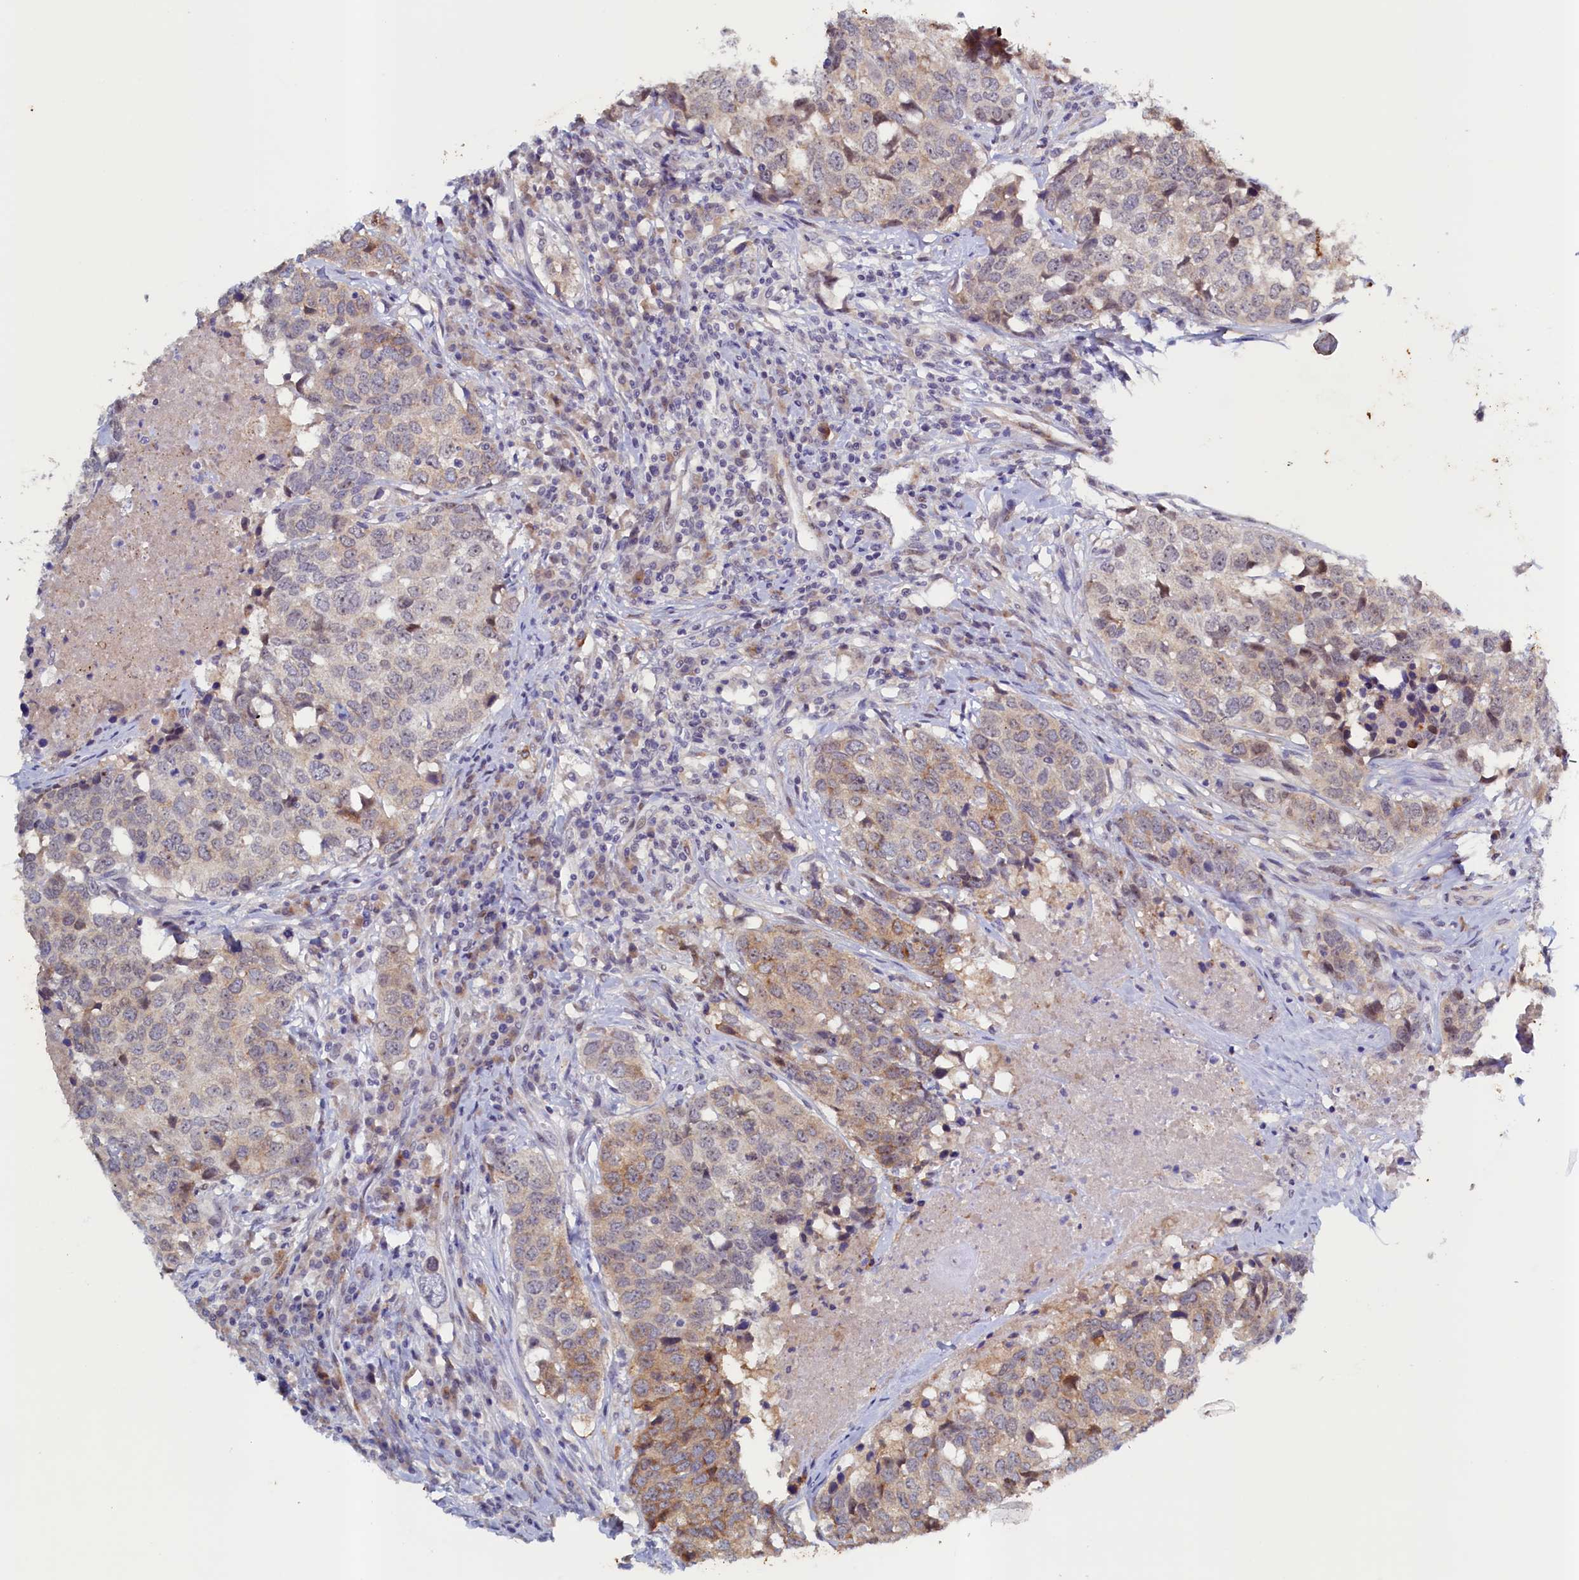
{"staining": {"intensity": "moderate", "quantity": "25%-75%", "location": "cytoplasmic/membranous"}, "tissue": "head and neck cancer", "cell_type": "Tumor cells", "image_type": "cancer", "snomed": [{"axis": "morphology", "description": "Squamous cell carcinoma, NOS"}, {"axis": "topography", "description": "Head-Neck"}], "caption": "An image of human squamous cell carcinoma (head and neck) stained for a protein reveals moderate cytoplasmic/membranous brown staining in tumor cells. Nuclei are stained in blue.", "gene": "PACSIN3", "patient": {"sex": "male", "age": 66}}